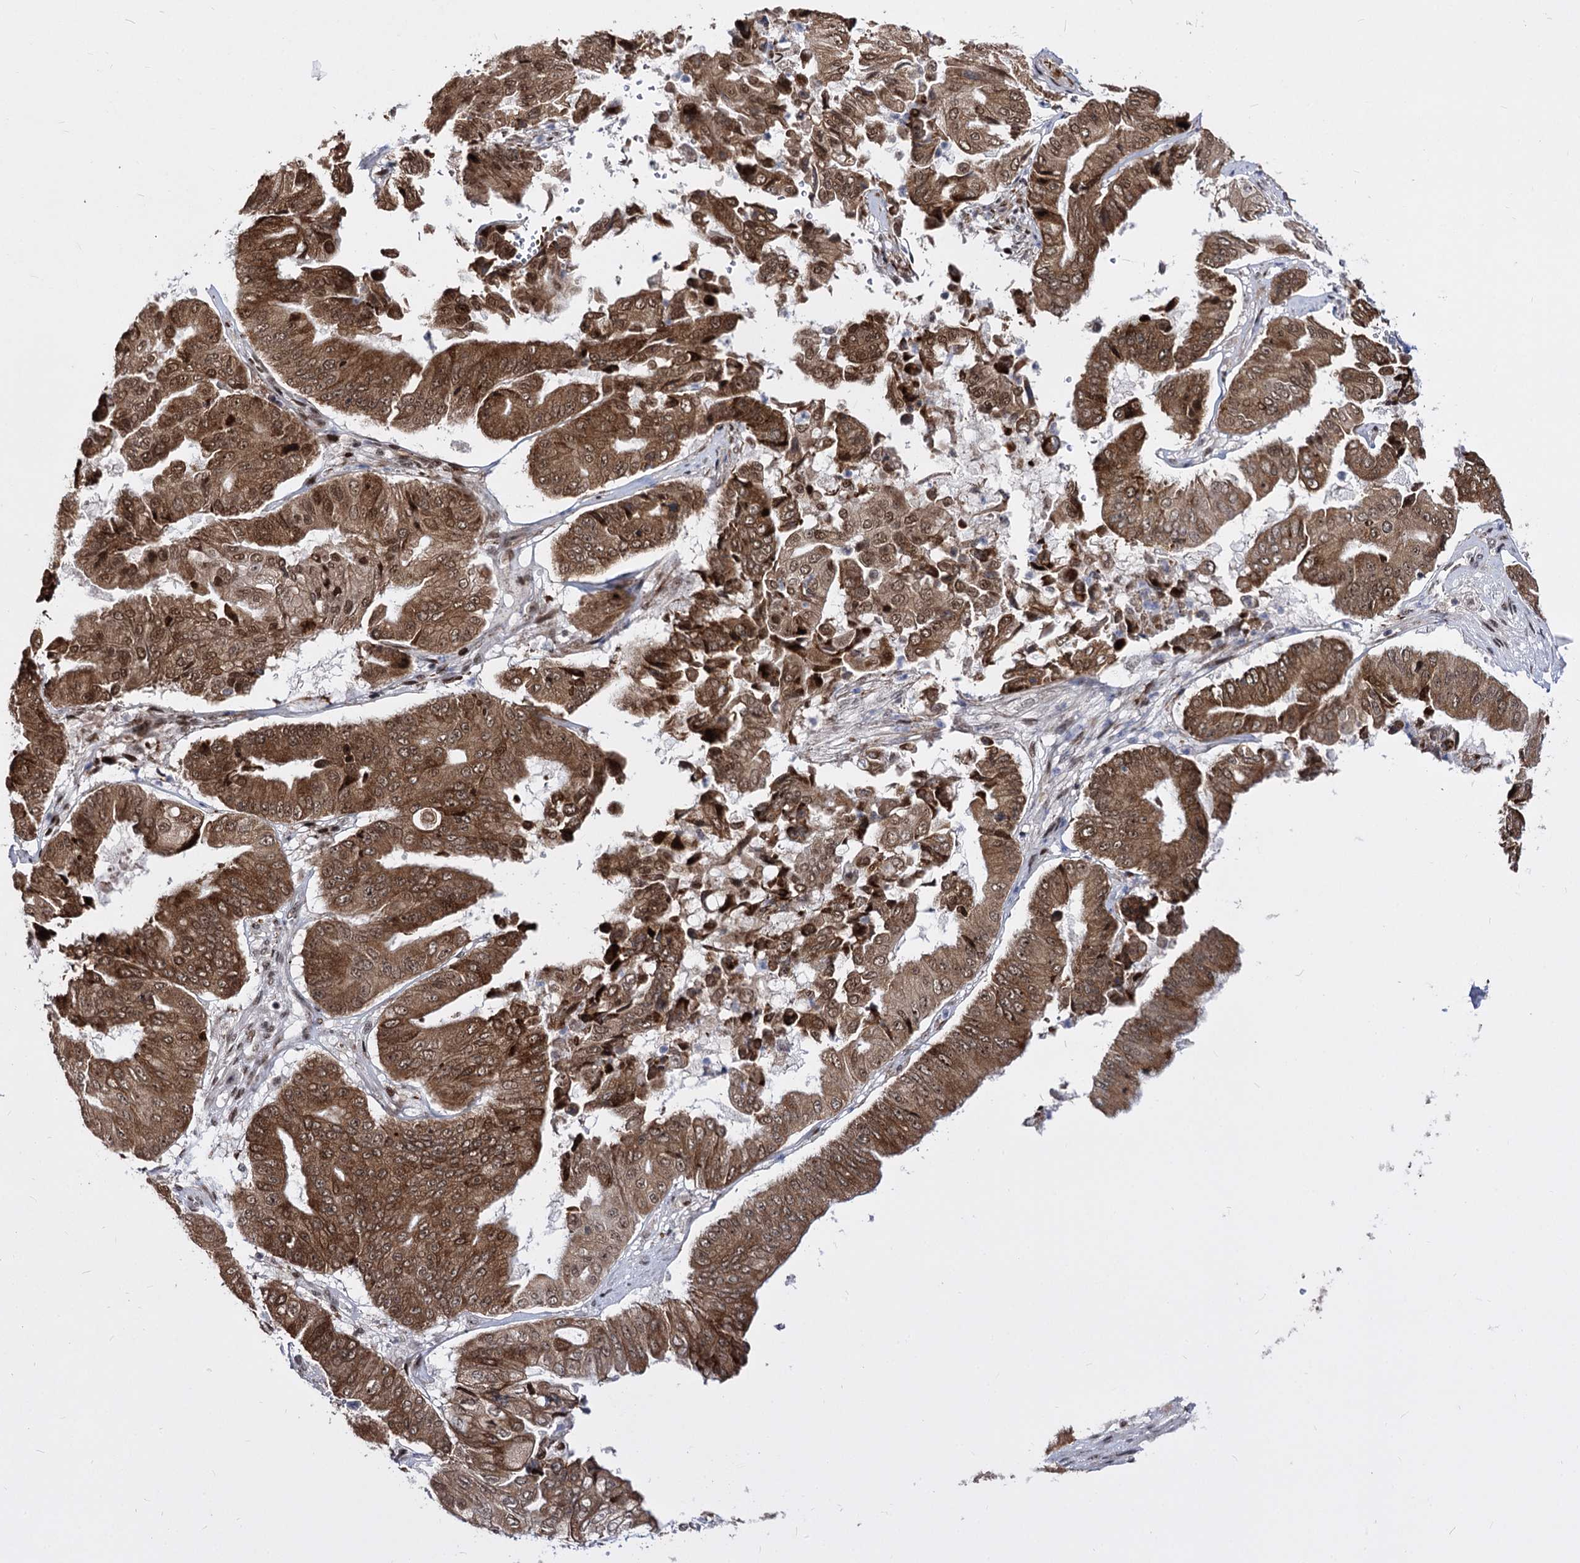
{"staining": {"intensity": "moderate", "quantity": ">75%", "location": "cytoplasmic/membranous,nuclear"}, "tissue": "pancreatic cancer", "cell_type": "Tumor cells", "image_type": "cancer", "snomed": [{"axis": "morphology", "description": "Adenocarcinoma, NOS"}, {"axis": "topography", "description": "Pancreas"}], "caption": "A high-resolution histopathology image shows IHC staining of pancreatic cancer, which demonstrates moderate cytoplasmic/membranous and nuclear positivity in approximately >75% of tumor cells.", "gene": "STOX1", "patient": {"sex": "female", "age": 77}}